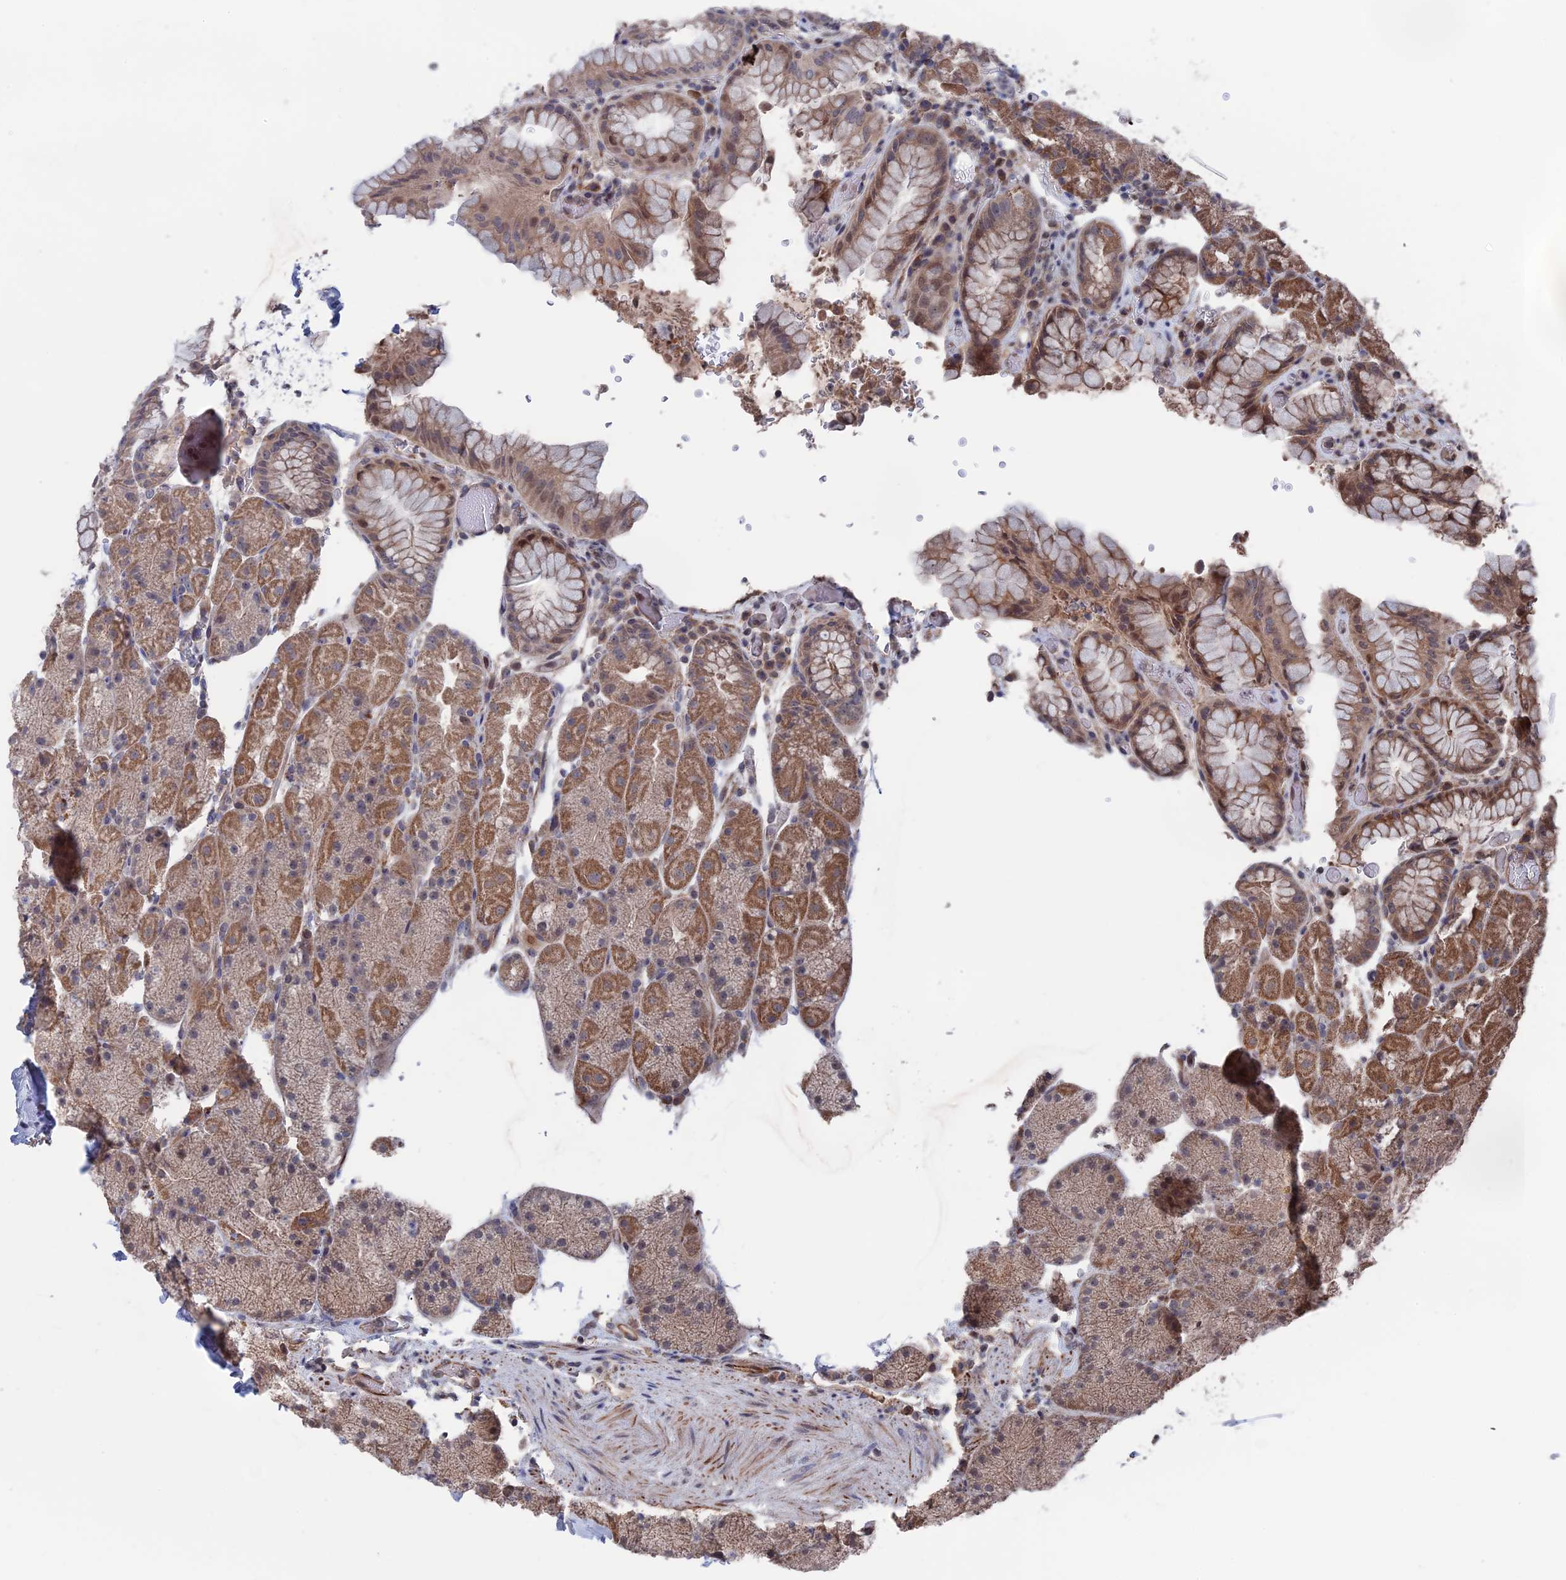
{"staining": {"intensity": "moderate", "quantity": ">75%", "location": "cytoplasmic/membranous"}, "tissue": "stomach", "cell_type": "Glandular cells", "image_type": "normal", "snomed": [{"axis": "morphology", "description": "Normal tissue, NOS"}, {"axis": "topography", "description": "Stomach, upper"}, {"axis": "topography", "description": "Stomach, lower"}], "caption": "A micrograph showing moderate cytoplasmic/membranous positivity in about >75% of glandular cells in normal stomach, as visualized by brown immunohistochemical staining.", "gene": "PLA2G15", "patient": {"sex": "male", "age": 67}}